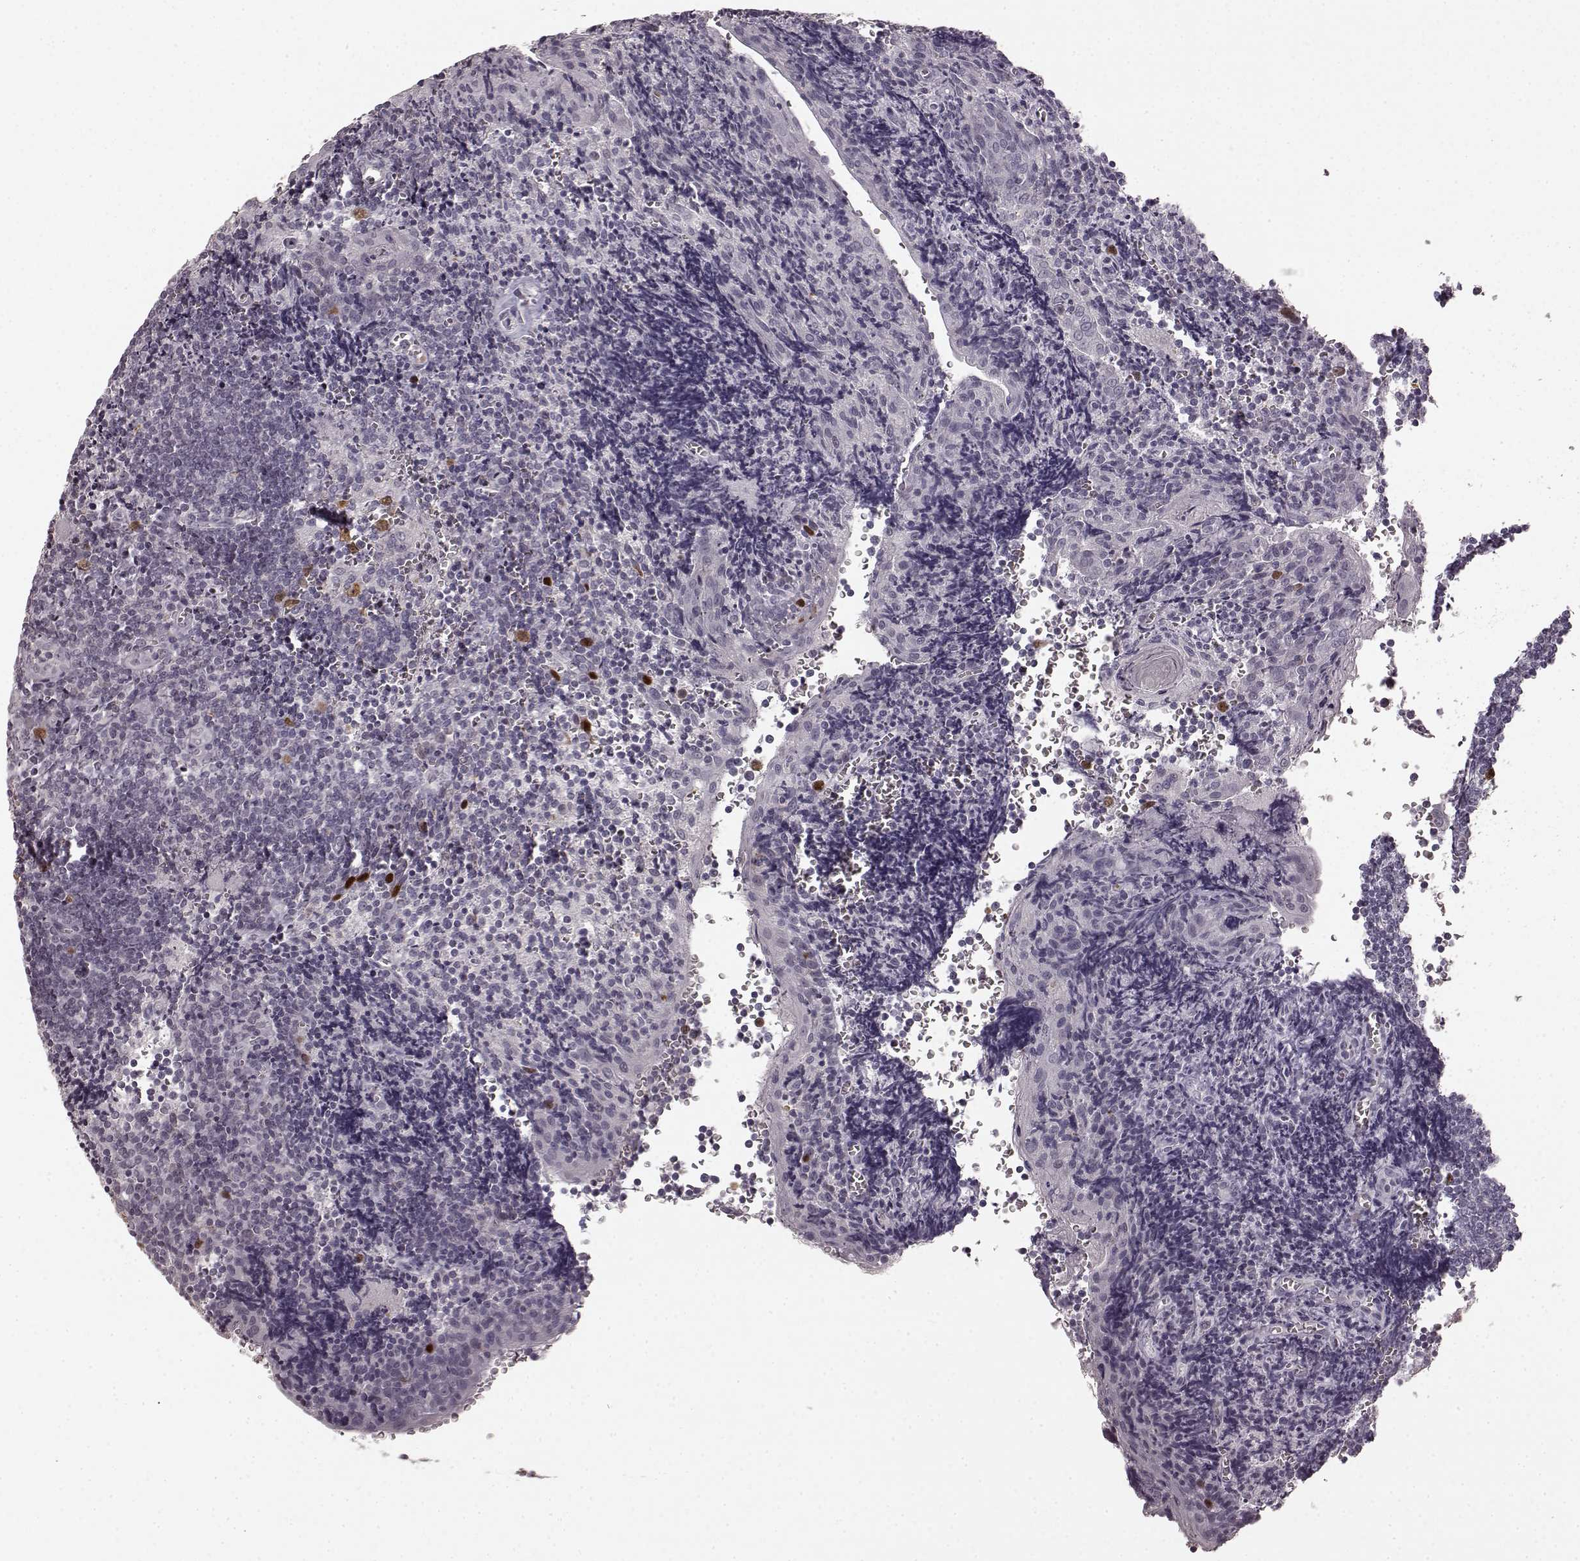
{"staining": {"intensity": "strong", "quantity": "<25%", "location": "nuclear"}, "tissue": "tonsil", "cell_type": "Germinal center cells", "image_type": "normal", "snomed": [{"axis": "morphology", "description": "Normal tissue, NOS"}, {"axis": "morphology", "description": "Inflammation, NOS"}, {"axis": "topography", "description": "Tonsil"}], "caption": "The photomicrograph displays a brown stain indicating the presence of a protein in the nuclear of germinal center cells in tonsil.", "gene": "CCNA2", "patient": {"sex": "female", "age": 31}}